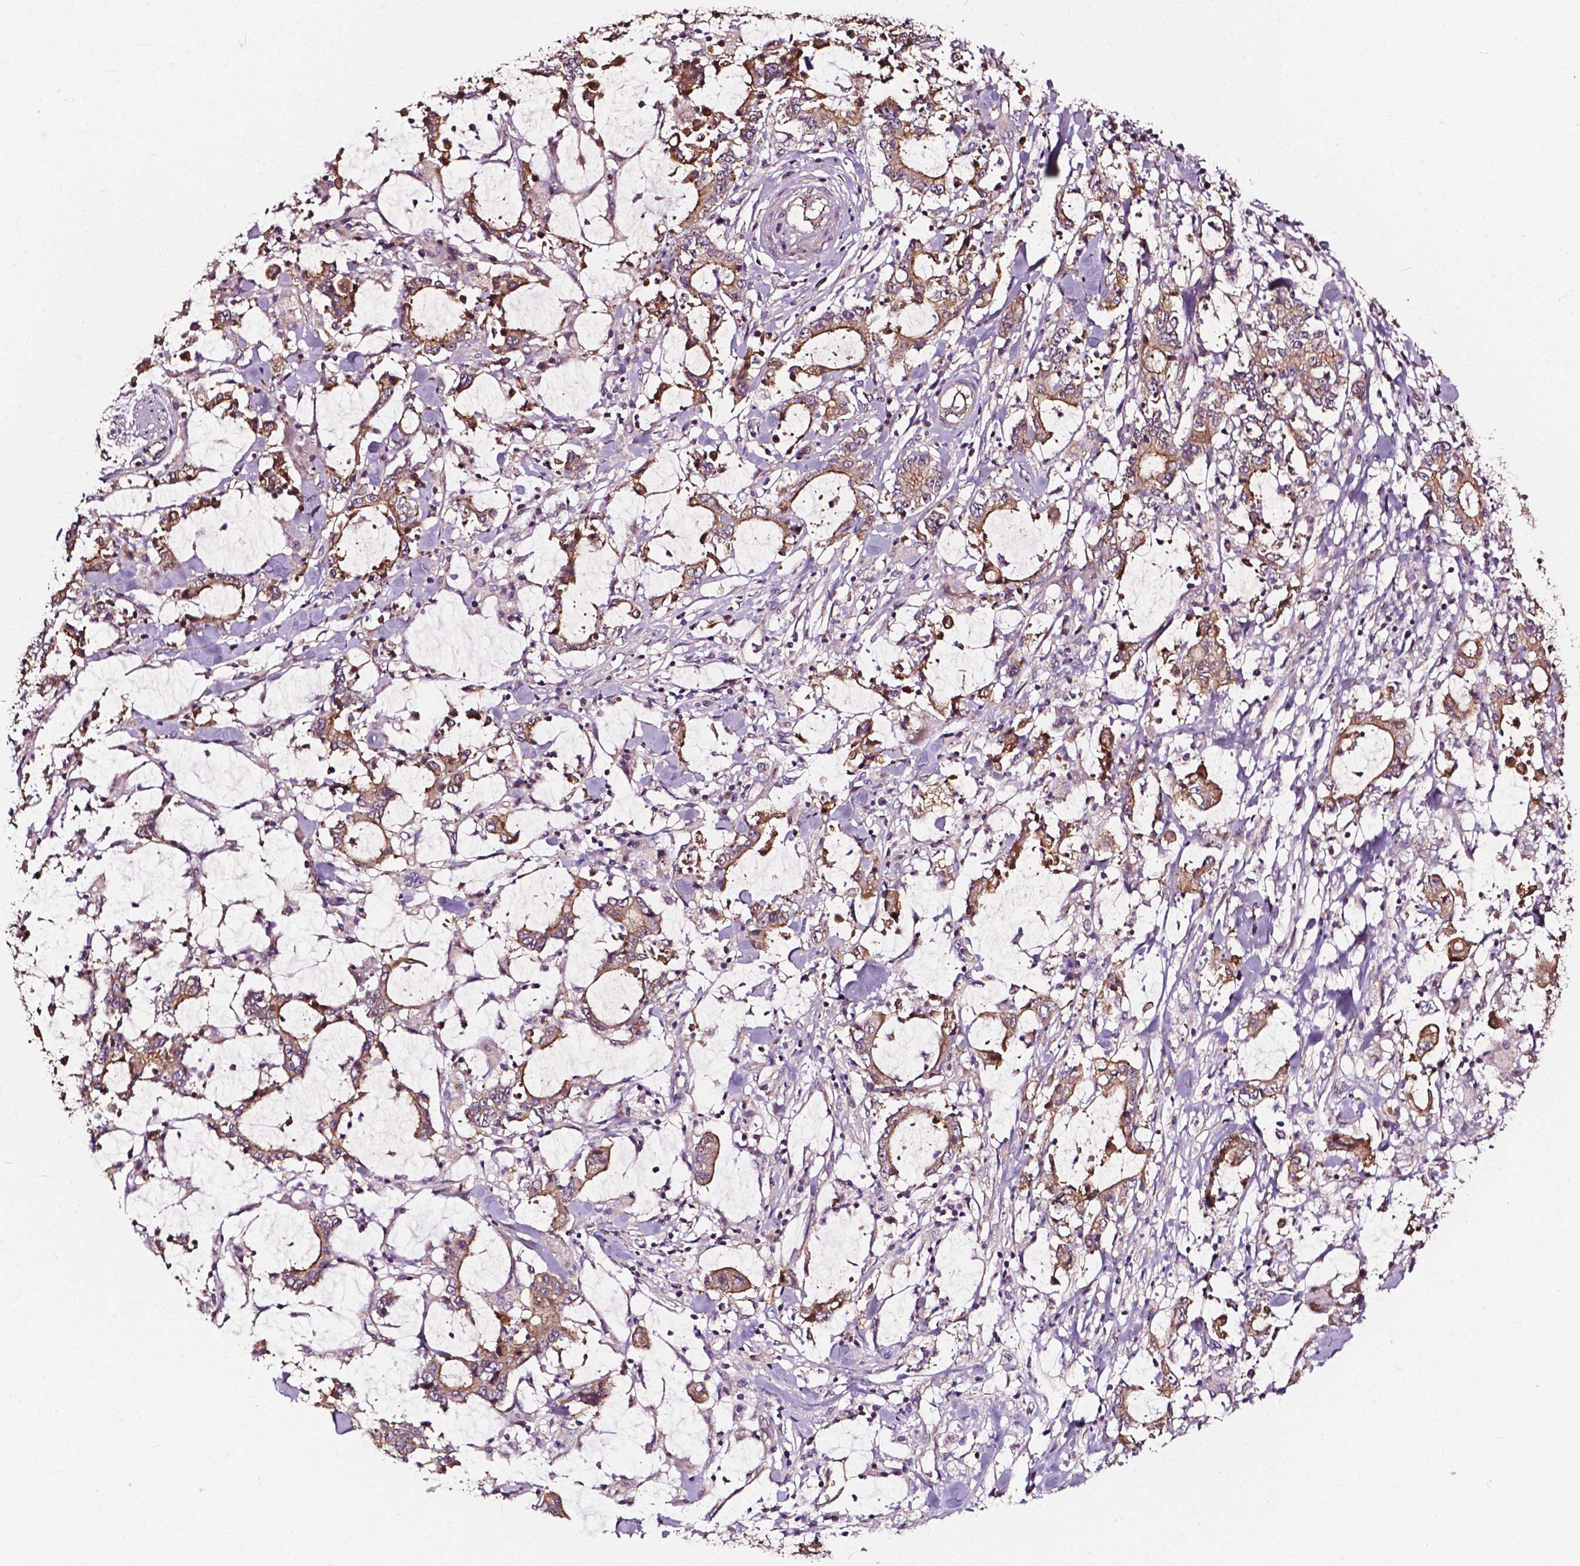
{"staining": {"intensity": "moderate", "quantity": "25%-75%", "location": "cytoplasmic/membranous"}, "tissue": "stomach cancer", "cell_type": "Tumor cells", "image_type": "cancer", "snomed": [{"axis": "morphology", "description": "Adenocarcinoma, NOS"}, {"axis": "topography", "description": "Stomach, upper"}], "caption": "Immunohistochemical staining of human adenocarcinoma (stomach) reveals medium levels of moderate cytoplasmic/membranous positivity in about 25%-75% of tumor cells.", "gene": "ATG16L1", "patient": {"sex": "male", "age": 68}}